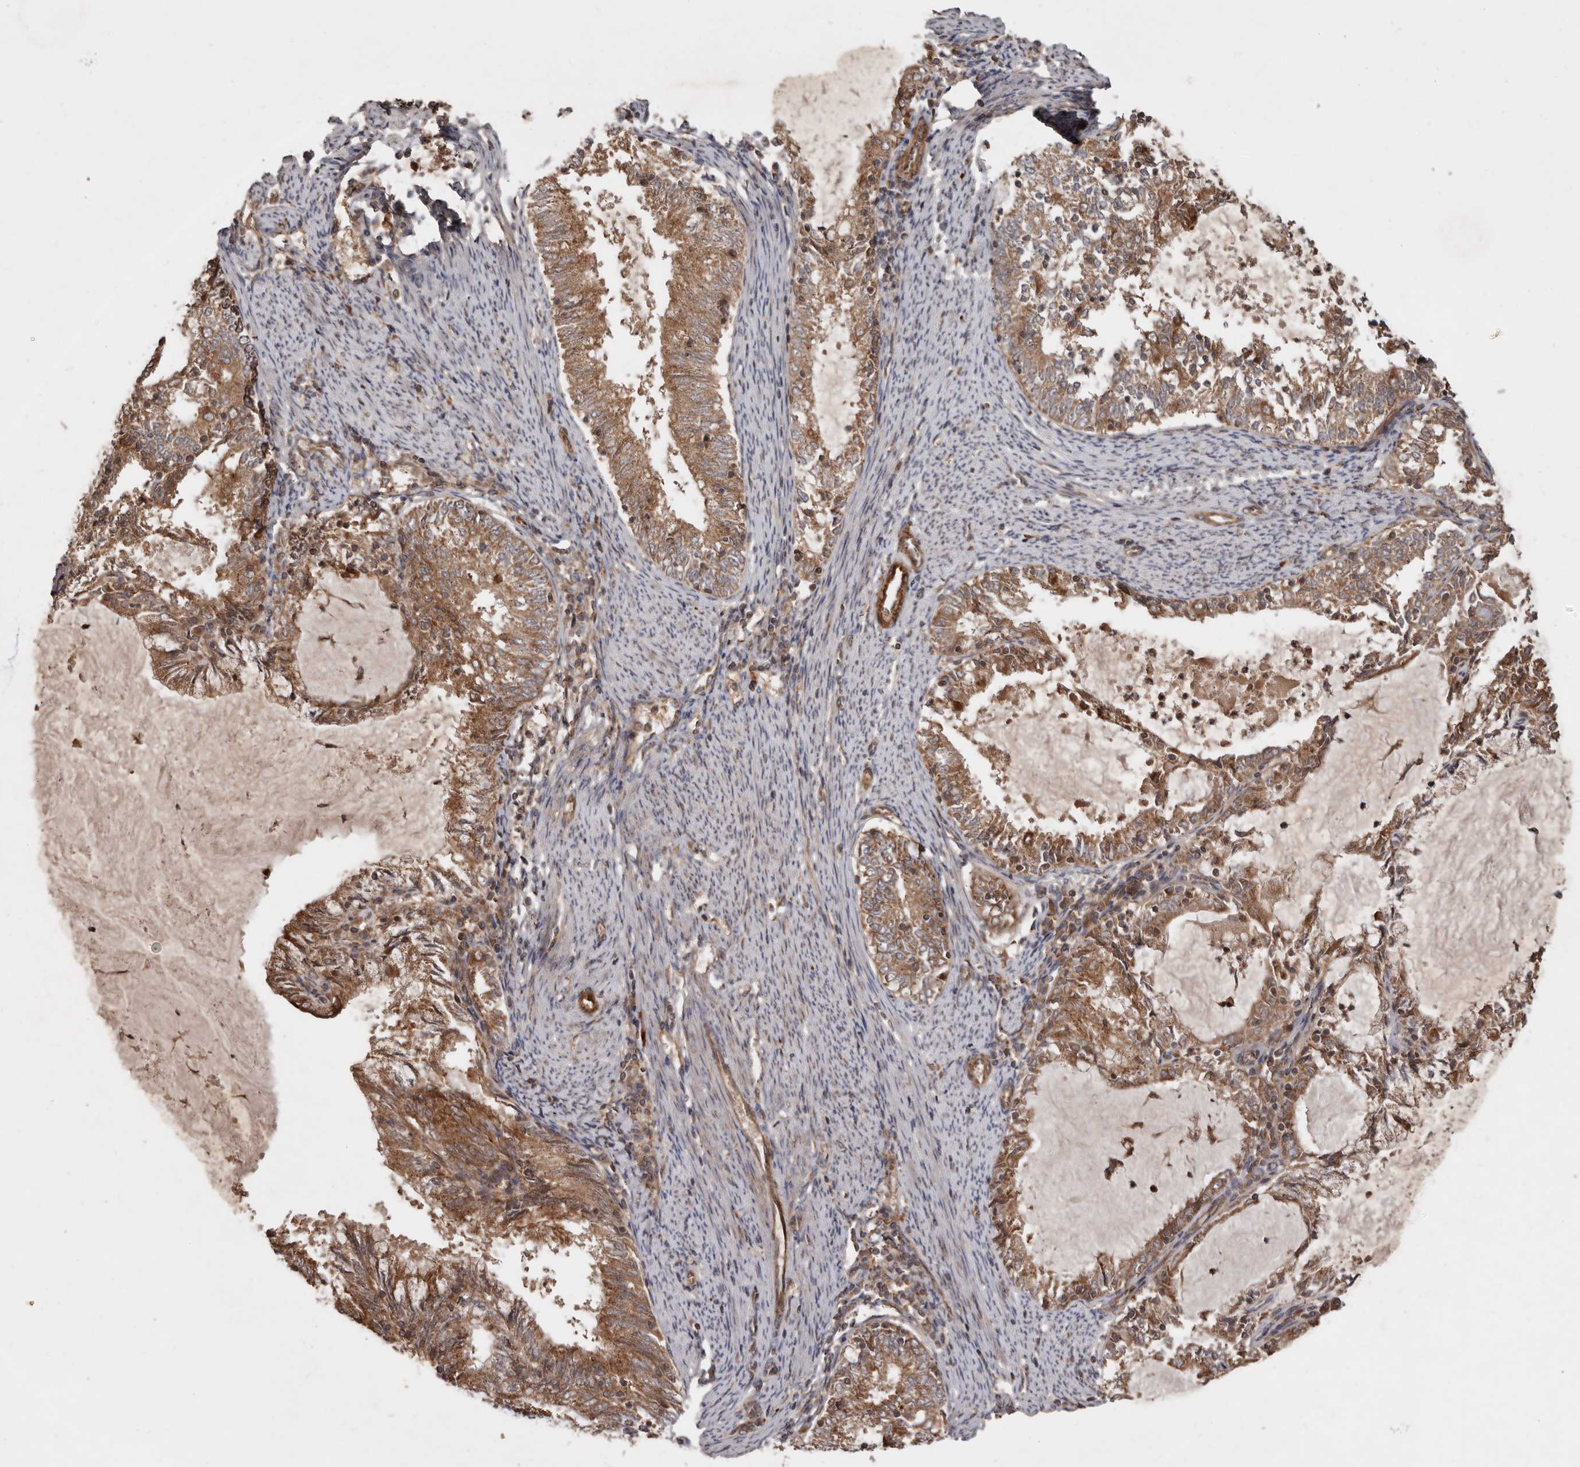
{"staining": {"intensity": "moderate", "quantity": ">75%", "location": "cytoplasmic/membranous"}, "tissue": "endometrial cancer", "cell_type": "Tumor cells", "image_type": "cancer", "snomed": [{"axis": "morphology", "description": "Adenocarcinoma, NOS"}, {"axis": "topography", "description": "Endometrium"}], "caption": "Moderate cytoplasmic/membranous staining is appreciated in about >75% of tumor cells in endometrial adenocarcinoma.", "gene": "STK36", "patient": {"sex": "female", "age": 57}}